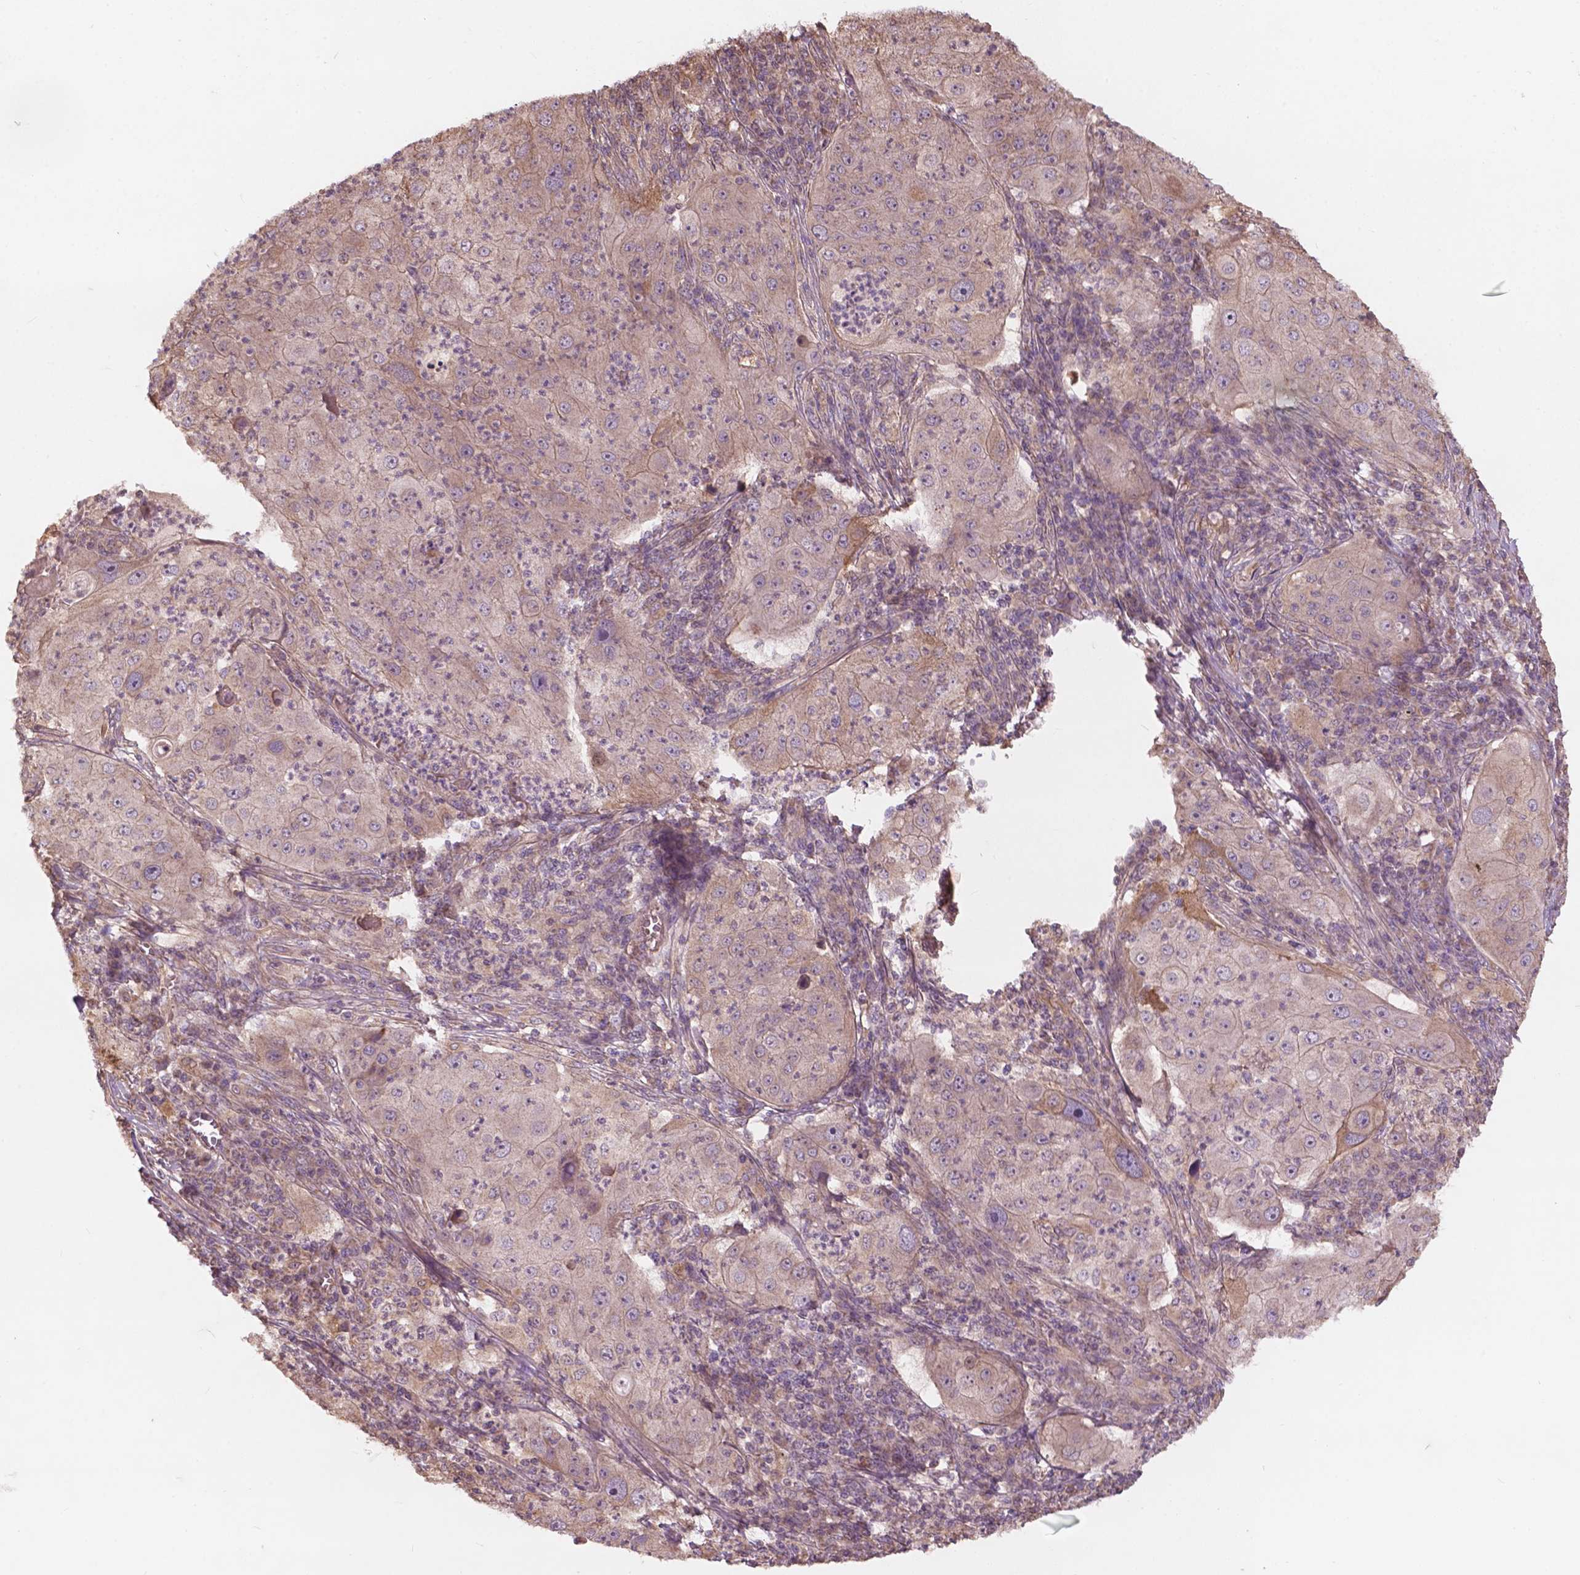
{"staining": {"intensity": "weak", "quantity": "<25%", "location": "cytoplasmic/membranous"}, "tissue": "lung cancer", "cell_type": "Tumor cells", "image_type": "cancer", "snomed": [{"axis": "morphology", "description": "Squamous cell carcinoma, NOS"}, {"axis": "topography", "description": "Lung"}], "caption": "Immunohistochemistry (IHC) photomicrograph of neoplastic tissue: squamous cell carcinoma (lung) stained with DAB shows no significant protein staining in tumor cells. (DAB (3,3'-diaminobenzidine) immunohistochemistry (IHC), high magnification).", "gene": "CDC42BPA", "patient": {"sex": "female", "age": 59}}